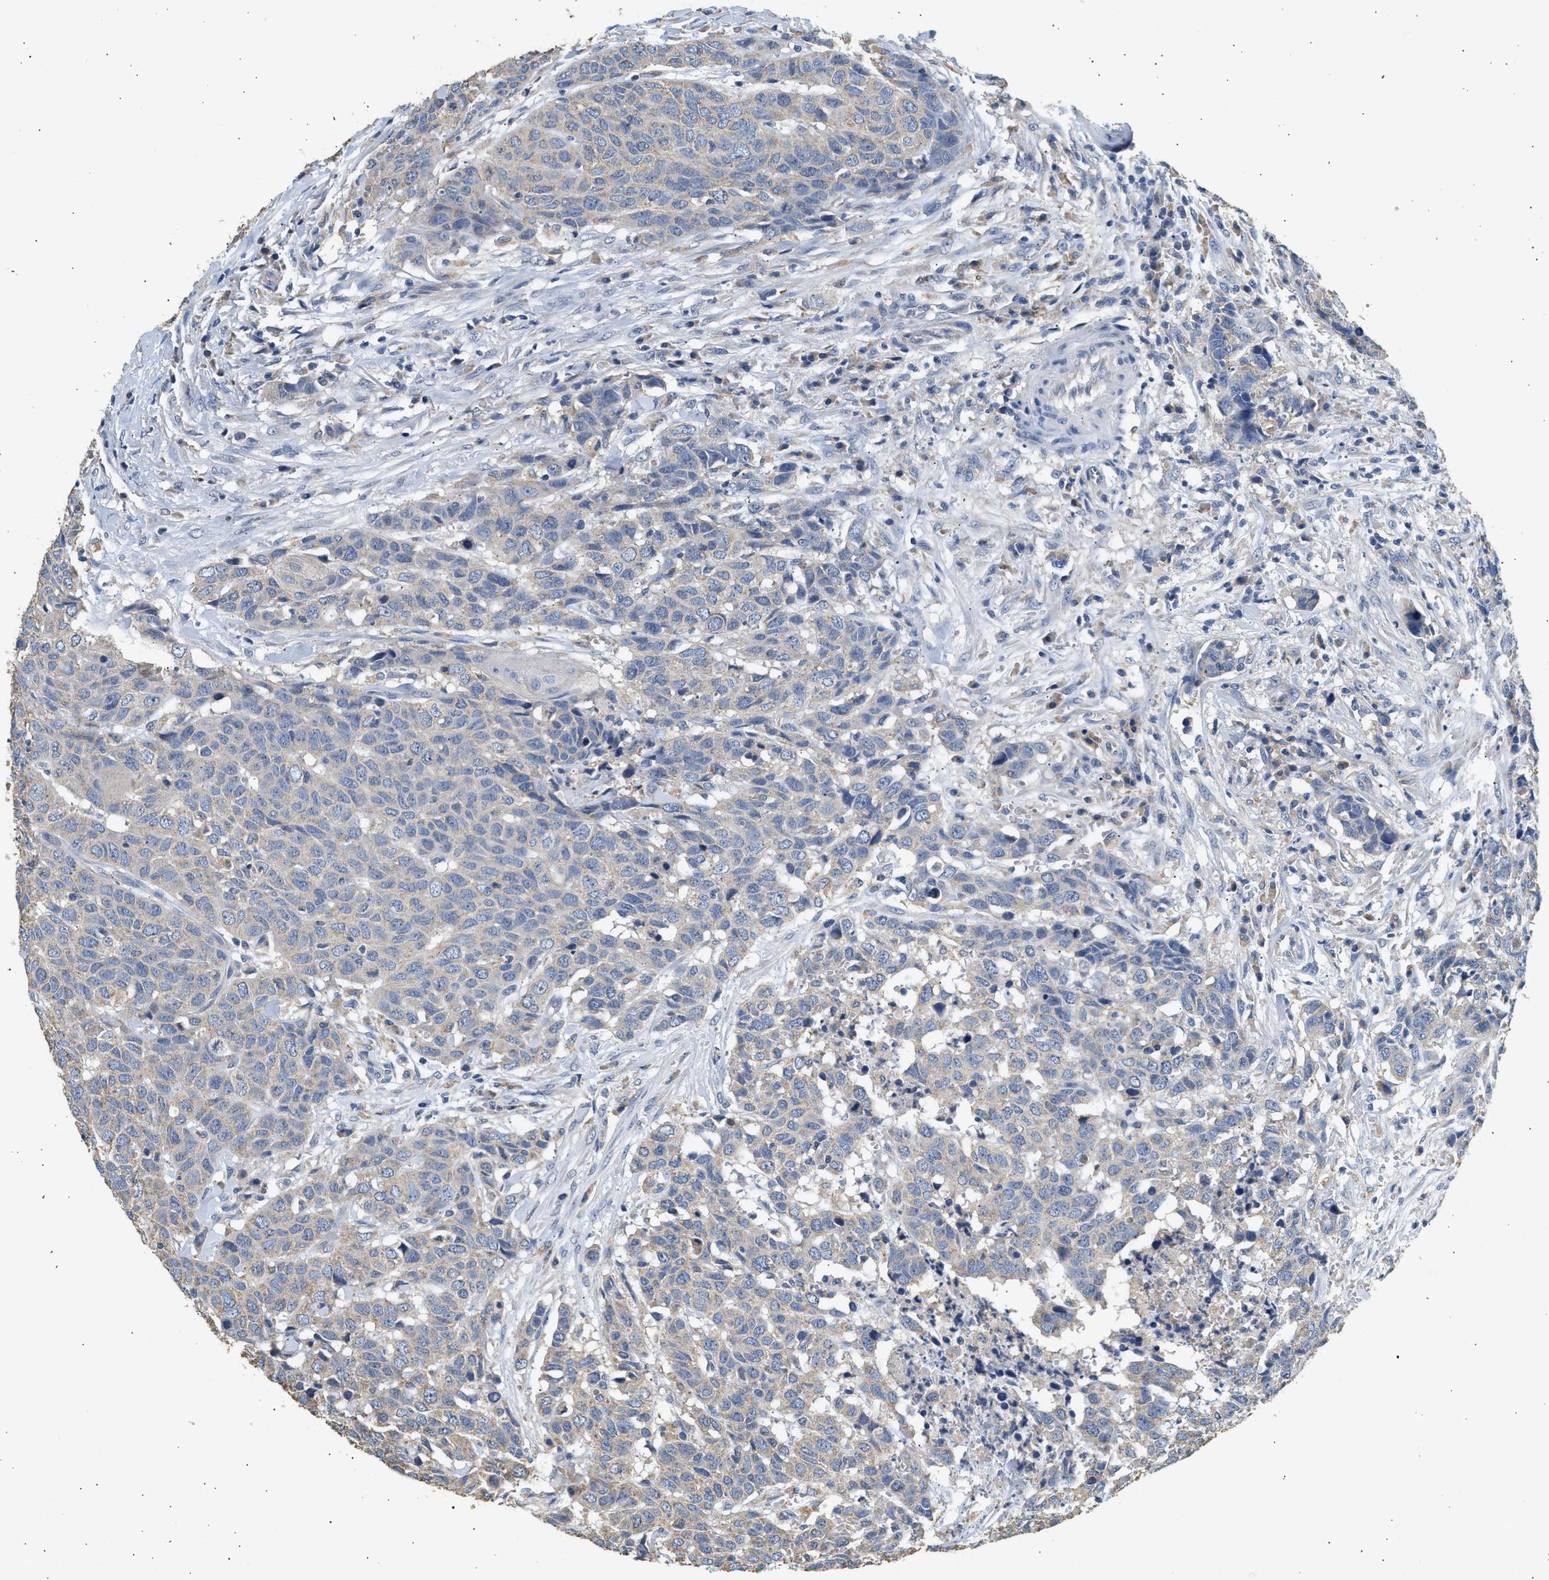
{"staining": {"intensity": "negative", "quantity": "none", "location": "none"}, "tissue": "head and neck cancer", "cell_type": "Tumor cells", "image_type": "cancer", "snomed": [{"axis": "morphology", "description": "Squamous cell carcinoma, NOS"}, {"axis": "topography", "description": "Head-Neck"}], "caption": "The histopathology image exhibits no significant staining in tumor cells of head and neck cancer (squamous cell carcinoma).", "gene": "WDR31", "patient": {"sex": "male", "age": 66}}